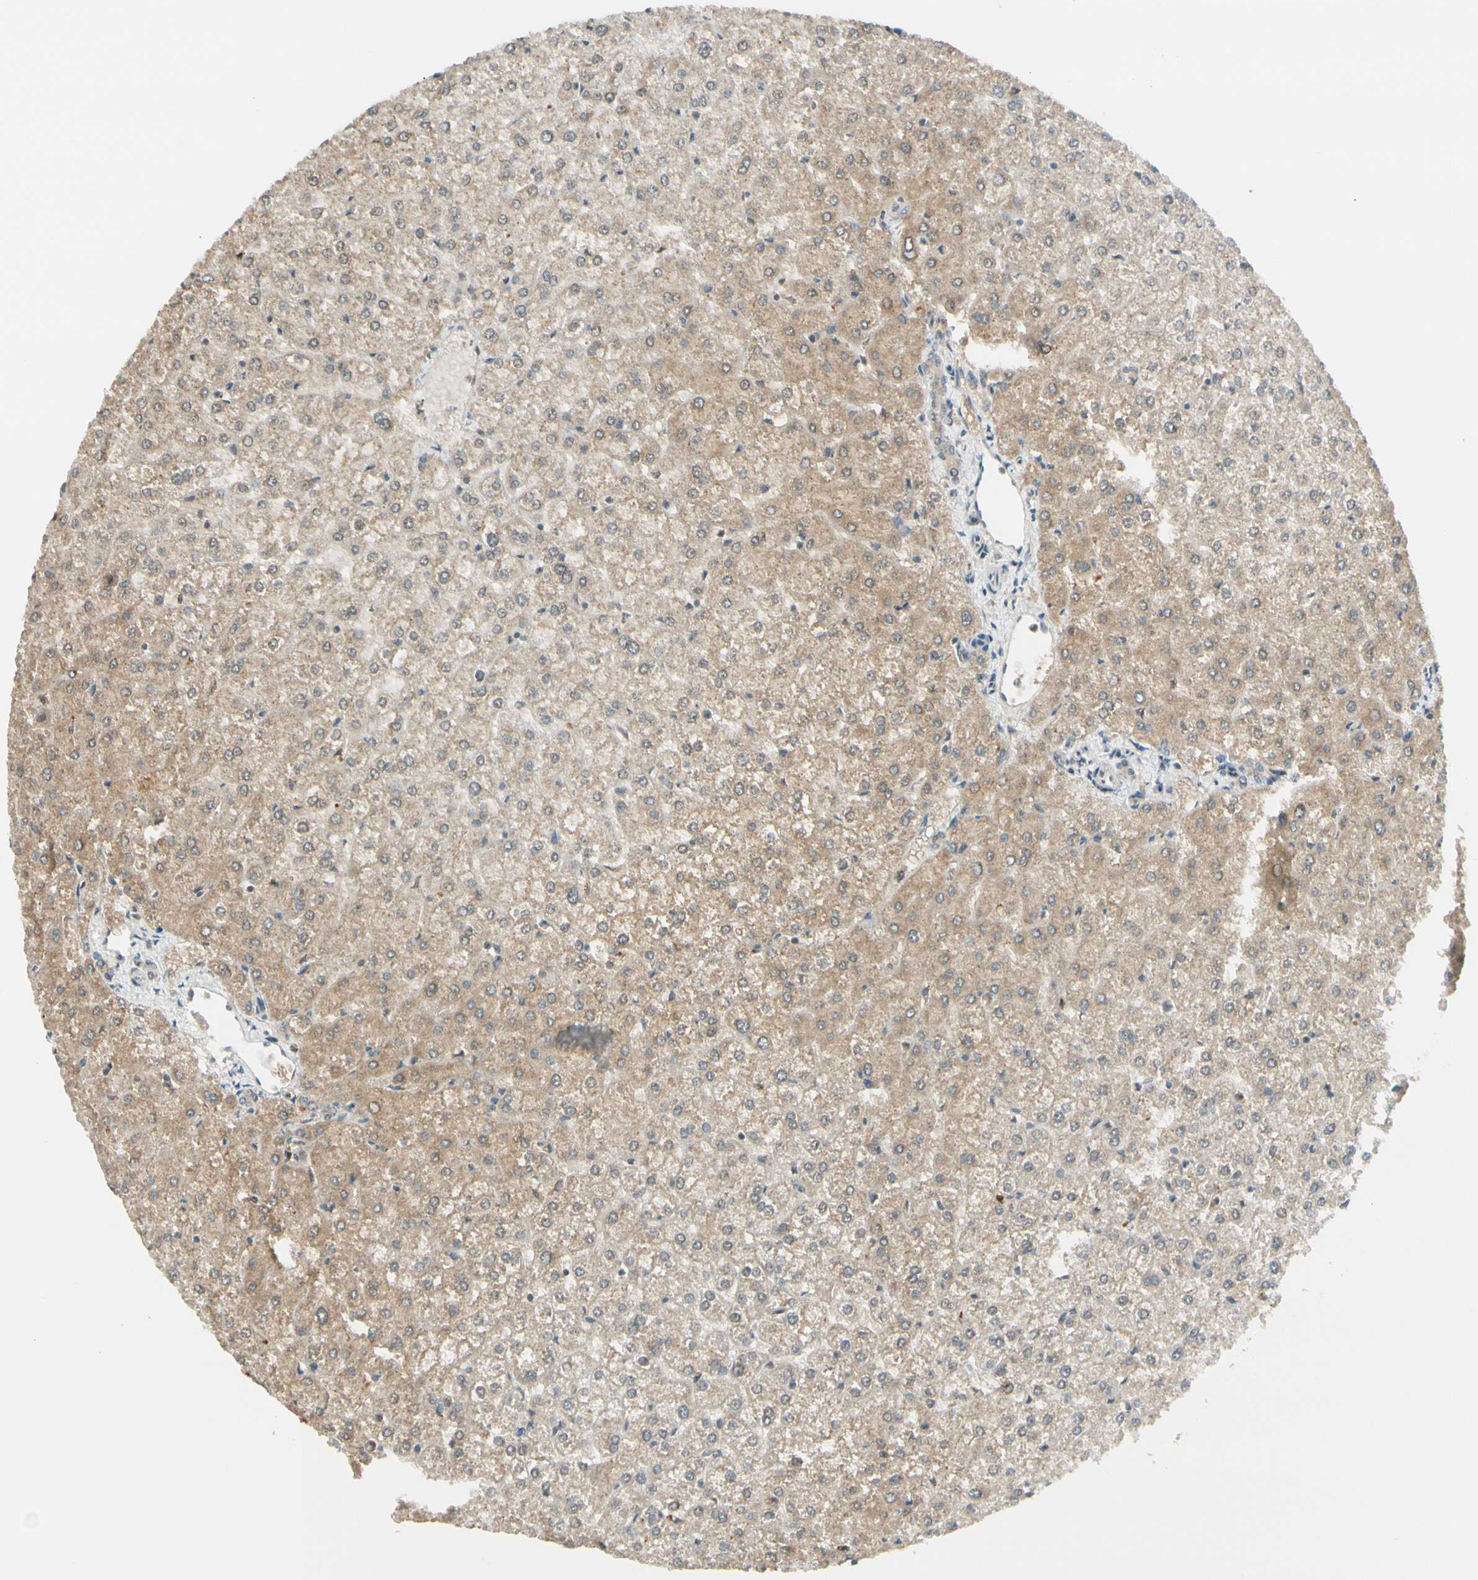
{"staining": {"intensity": "weak", "quantity": "25%-75%", "location": "cytoplasmic/membranous"}, "tissue": "liver", "cell_type": "Cholangiocytes", "image_type": "normal", "snomed": [{"axis": "morphology", "description": "Normal tissue, NOS"}, {"axis": "topography", "description": "Liver"}], "caption": "An IHC photomicrograph of benign tissue is shown. Protein staining in brown shows weak cytoplasmic/membranous positivity in liver within cholangiocytes. (DAB (3,3'-diaminobenzidine) = brown stain, brightfield microscopy at high magnification).", "gene": "FGF10", "patient": {"sex": "female", "age": 32}}